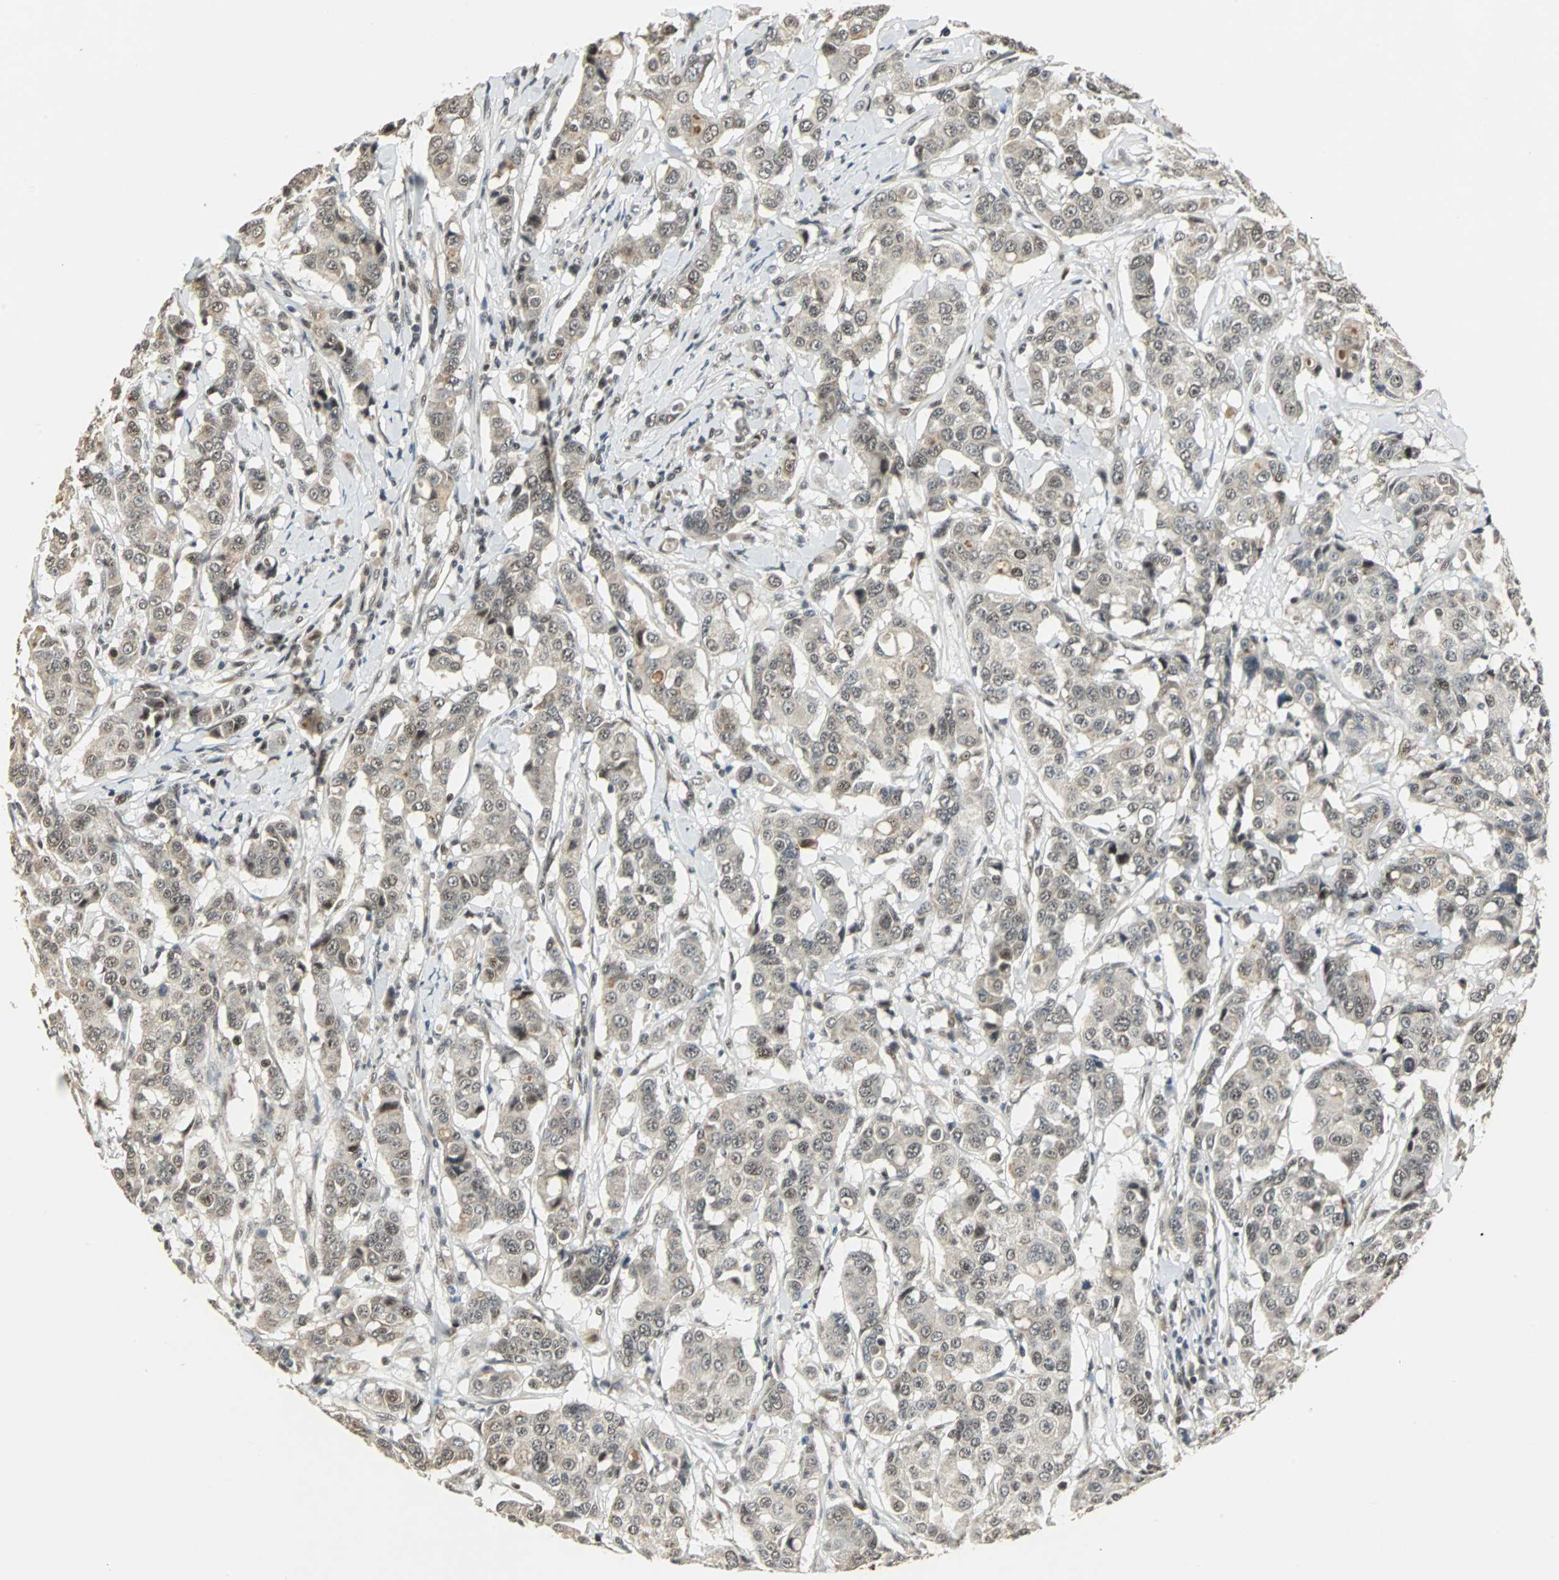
{"staining": {"intensity": "weak", "quantity": "25%-75%", "location": "nuclear"}, "tissue": "breast cancer", "cell_type": "Tumor cells", "image_type": "cancer", "snomed": [{"axis": "morphology", "description": "Duct carcinoma"}, {"axis": "topography", "description": "Breast"}], "caption": "Tumor cells demonstrate weak nuclear staining in approximately 25%-75% of cells in breast infiltrating ductal carcinoma. (DAB IHC, brown staining for protein, blue staining for nuclei).", "gene": "MED4", "patient": {"sex": "female", "age": 27}}